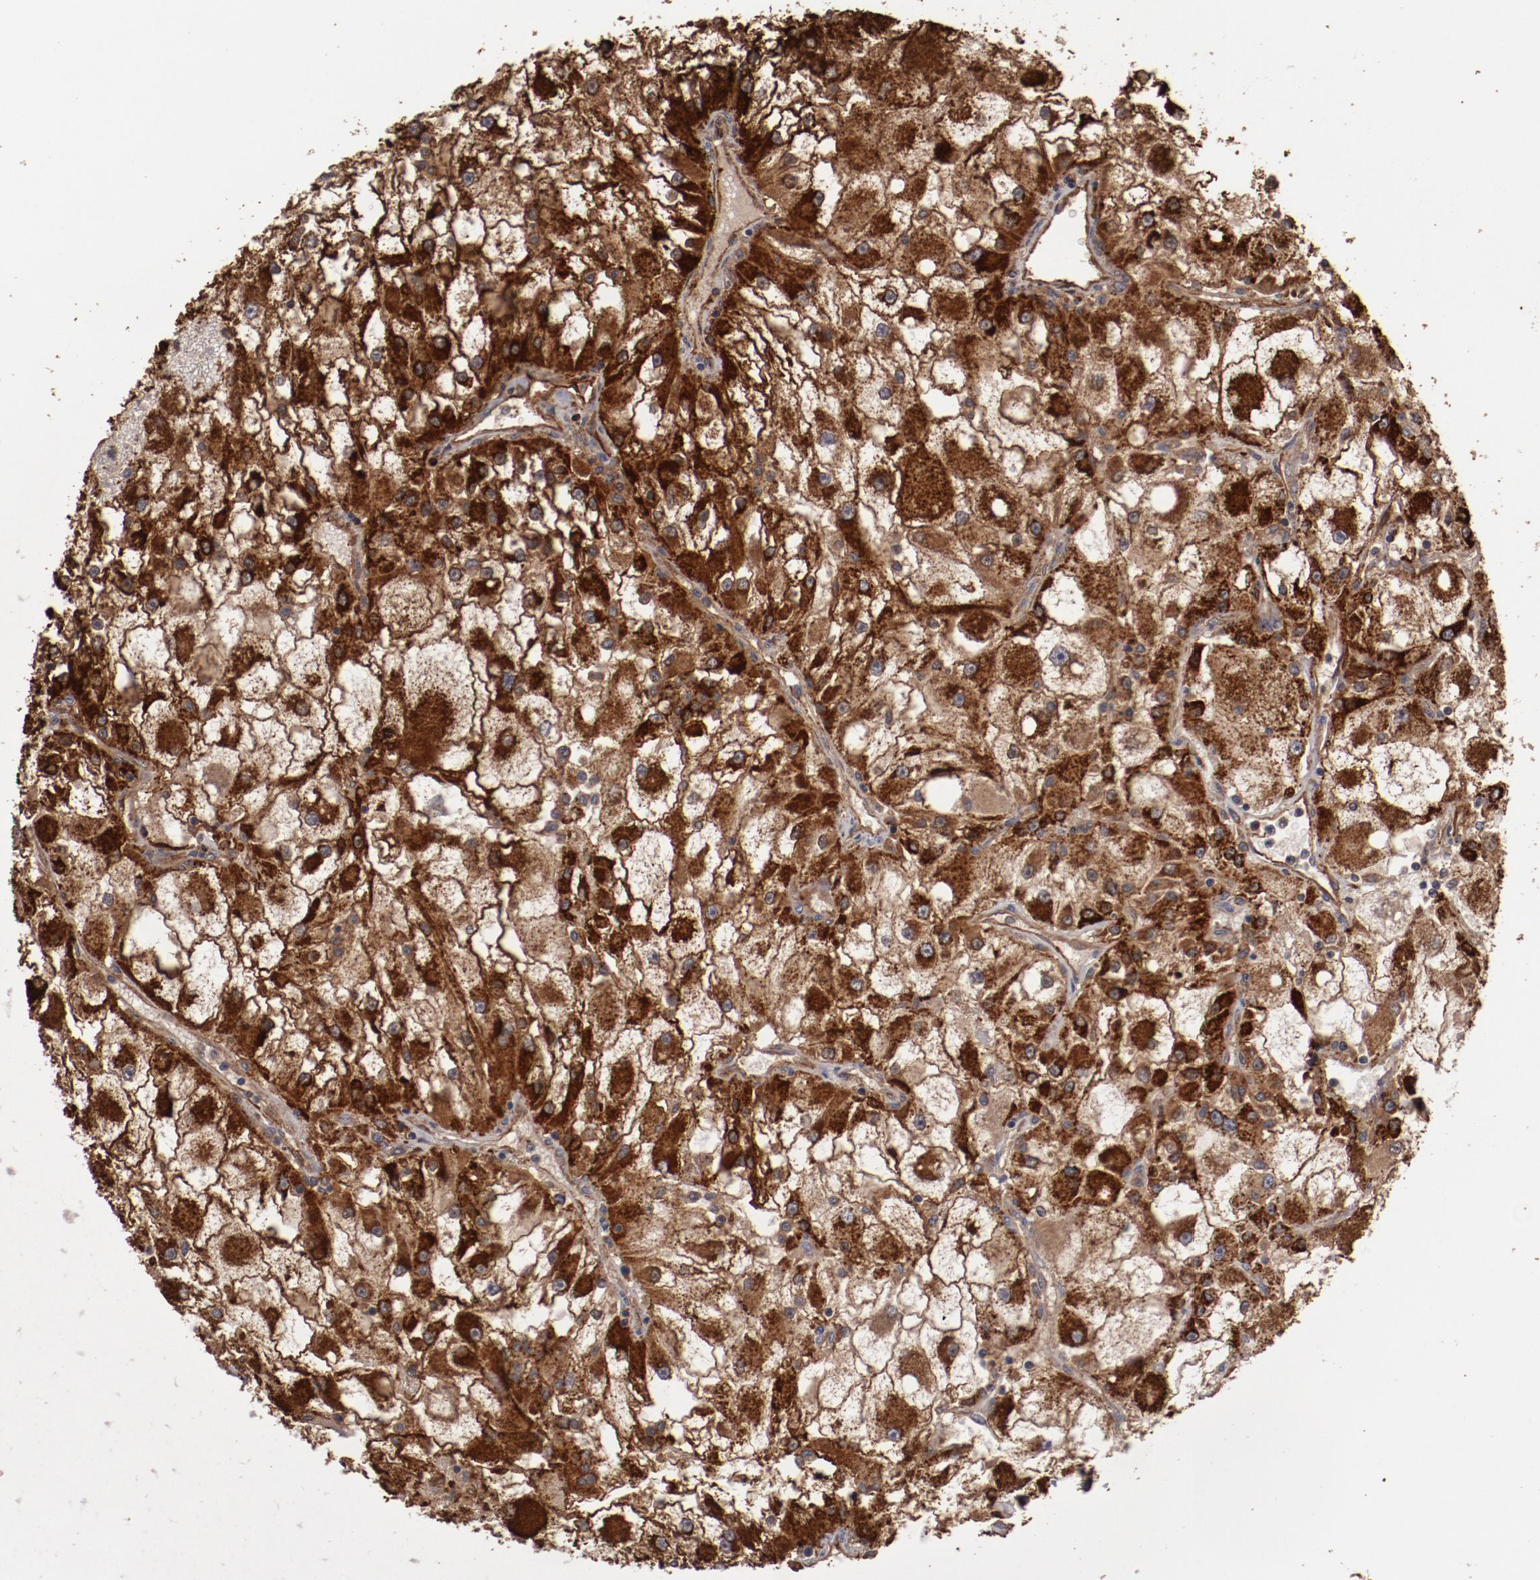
{"staining": {"intensity": "strong", "quantity": ">75%", "location": "cytoplasmic/membranous"}, "tissue": "renal cancer", "cell_type": "Tumor cells", "image_type": "cancer", "snomed": [{"axis": "morphology", "description": "Adenocarcinoma, NOS"}, {"axis": "topography", "description": "Kidney"}], "caption": "This image exhibits immunohistochemistry staining of human renal cancer (adenocarcinoma), with high strong cytoplasmic/membranous staining in approximately >75% of tumor cells.", "gene": "LRRC75B", "patient": {"sex": "female", "age": 73}}